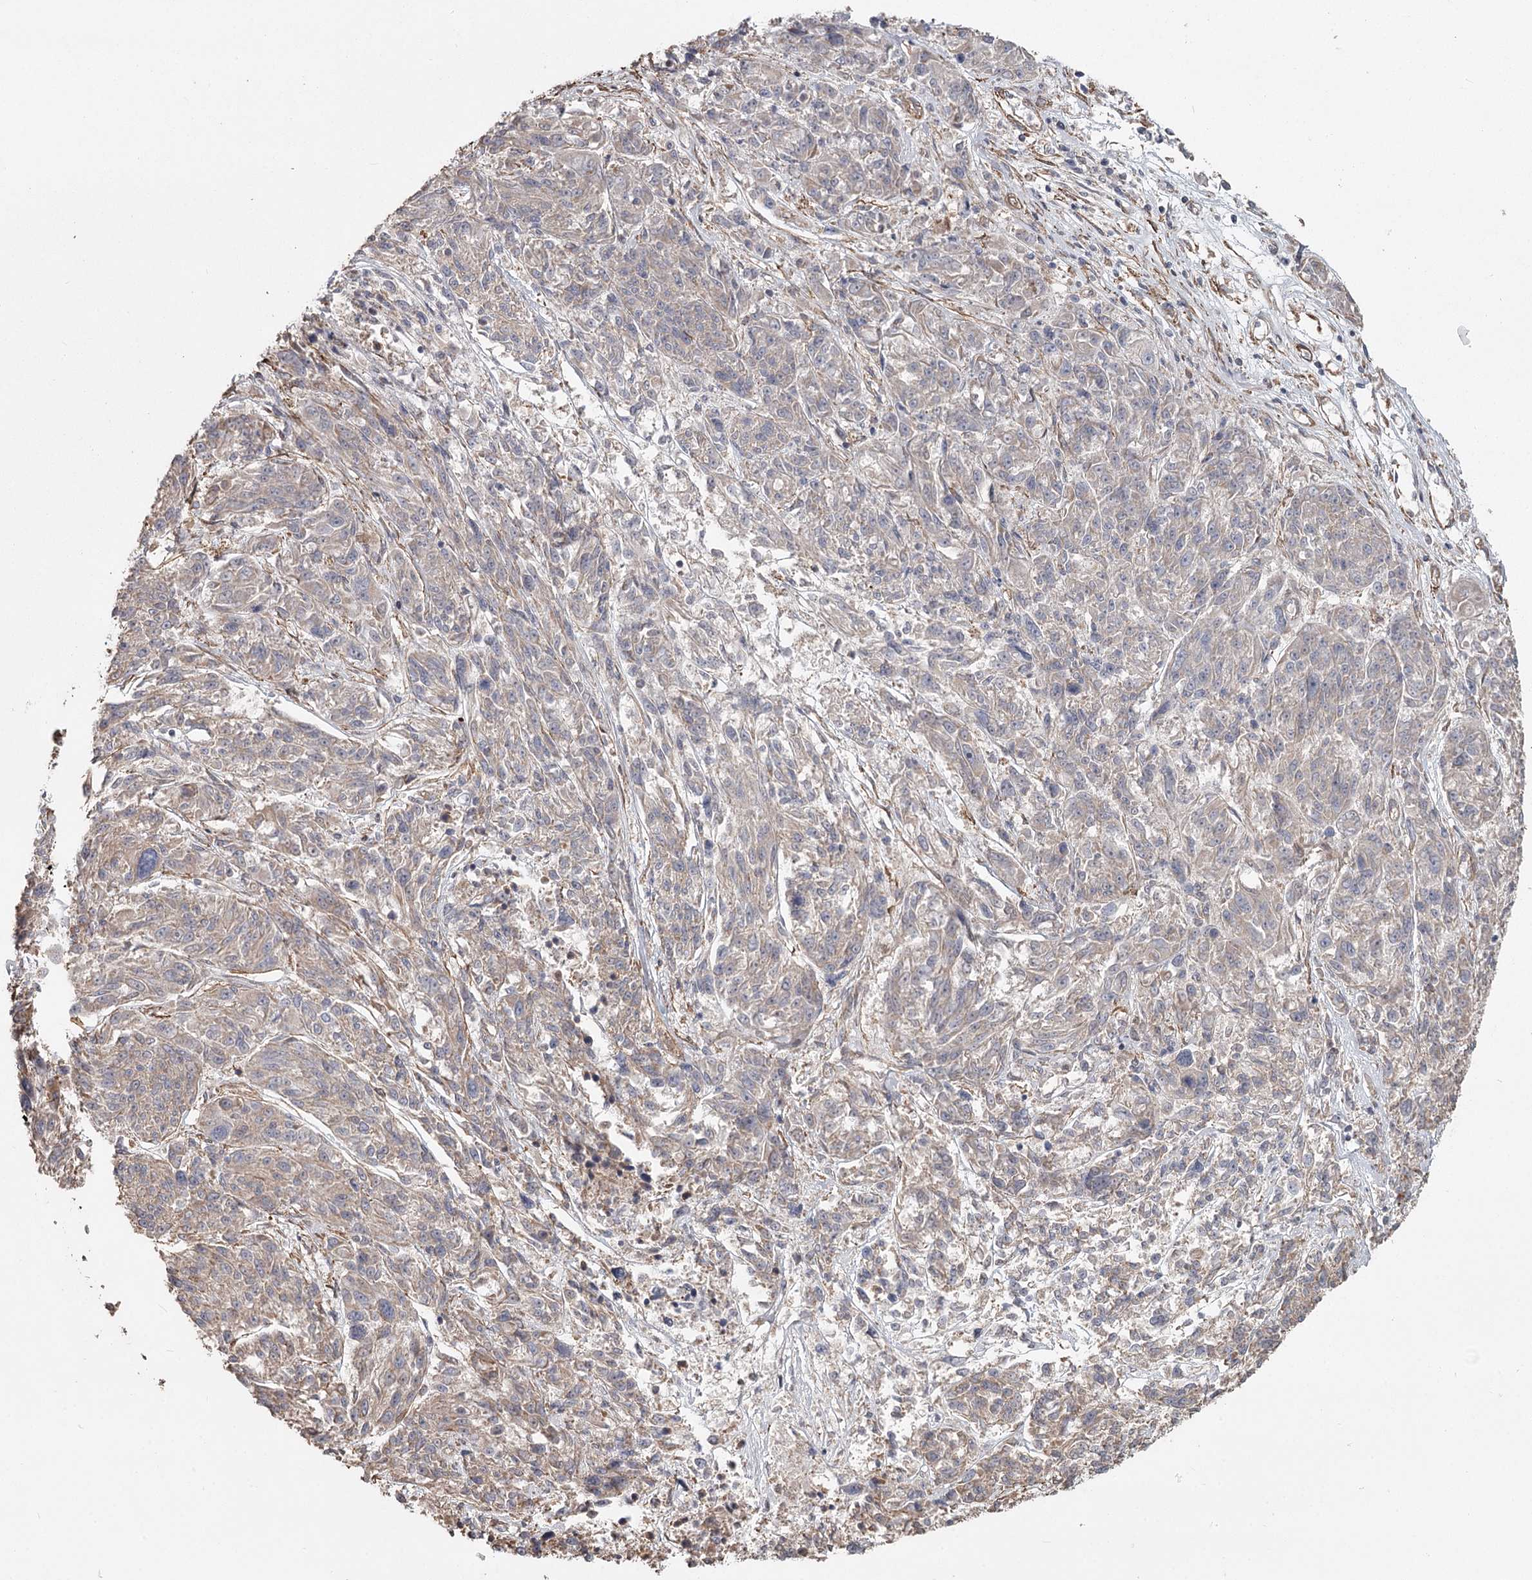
{"staining": {"intensity": "weak", "quantity": "<25%", "location": "cytoplasmic/membranous"}, "tissue": "melanoma", "cell_type": "Tumor cells", "image_type": "cancer", "snomed": [{"axis": "morphology", "description": "Malignant melanoma, NOS"}, {"axis": "topography", "description": "Skin"}], "caption": "This is an immunohistochemistry photomicrograph of melanoma. There is no expression in tumor cells.", "gene": "DHRS9", "patient": {"sex": "male", "age": 53}}